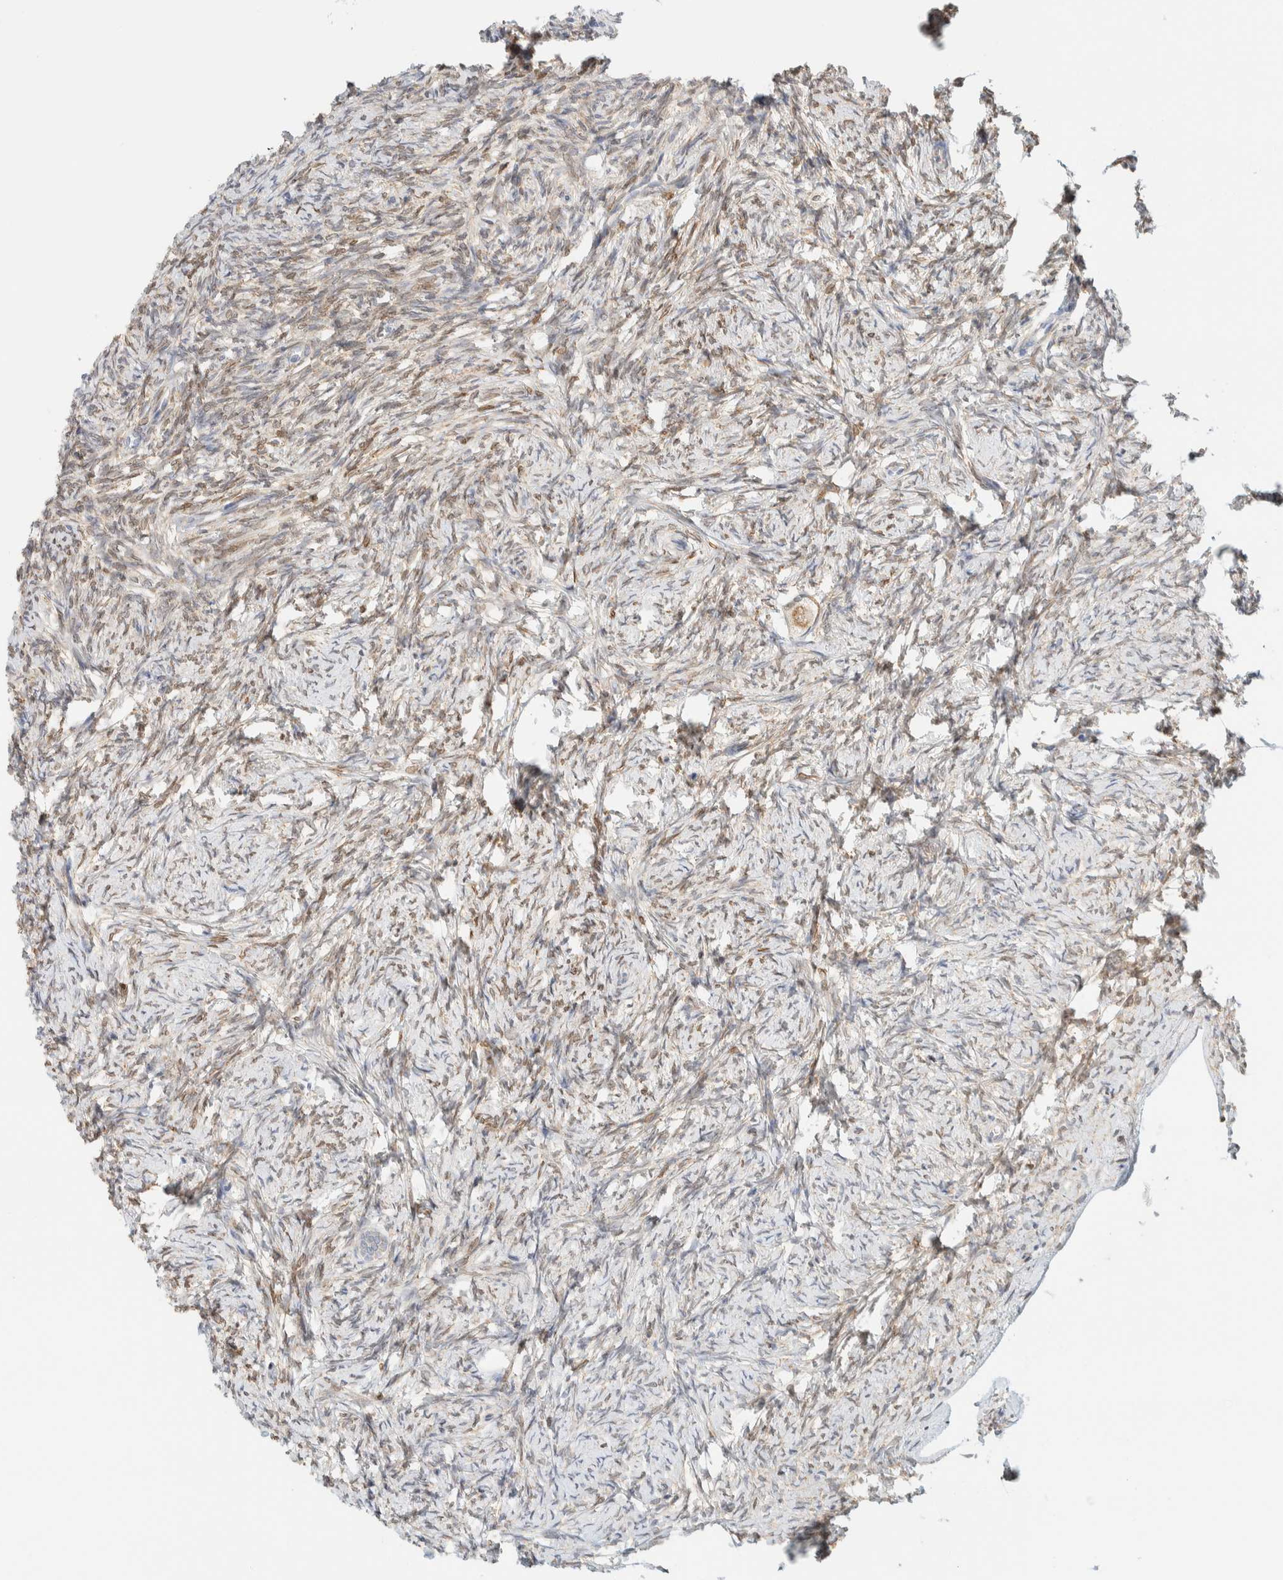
{"staining": {"intensity": "moderate", "quantity": ">75%", "location": "cytoplasmic/membranous"}, "tissue": "ovary", "cell_type": "Follicle cells", "image_type": "normal", "snomed": [{"axis": "morphology", "description": "Normal tissue, NOS"}, {"axis": "topography", "description": "Ovary"}], "caption": "Ovary stained with DAB immunohistochemistry demonstrates medium levels of moderate cytoplasmic/membranous staining in about >75% of follicle cells.", "gene": "NT5C", "patient": {"sex": "female", "age": 34}}